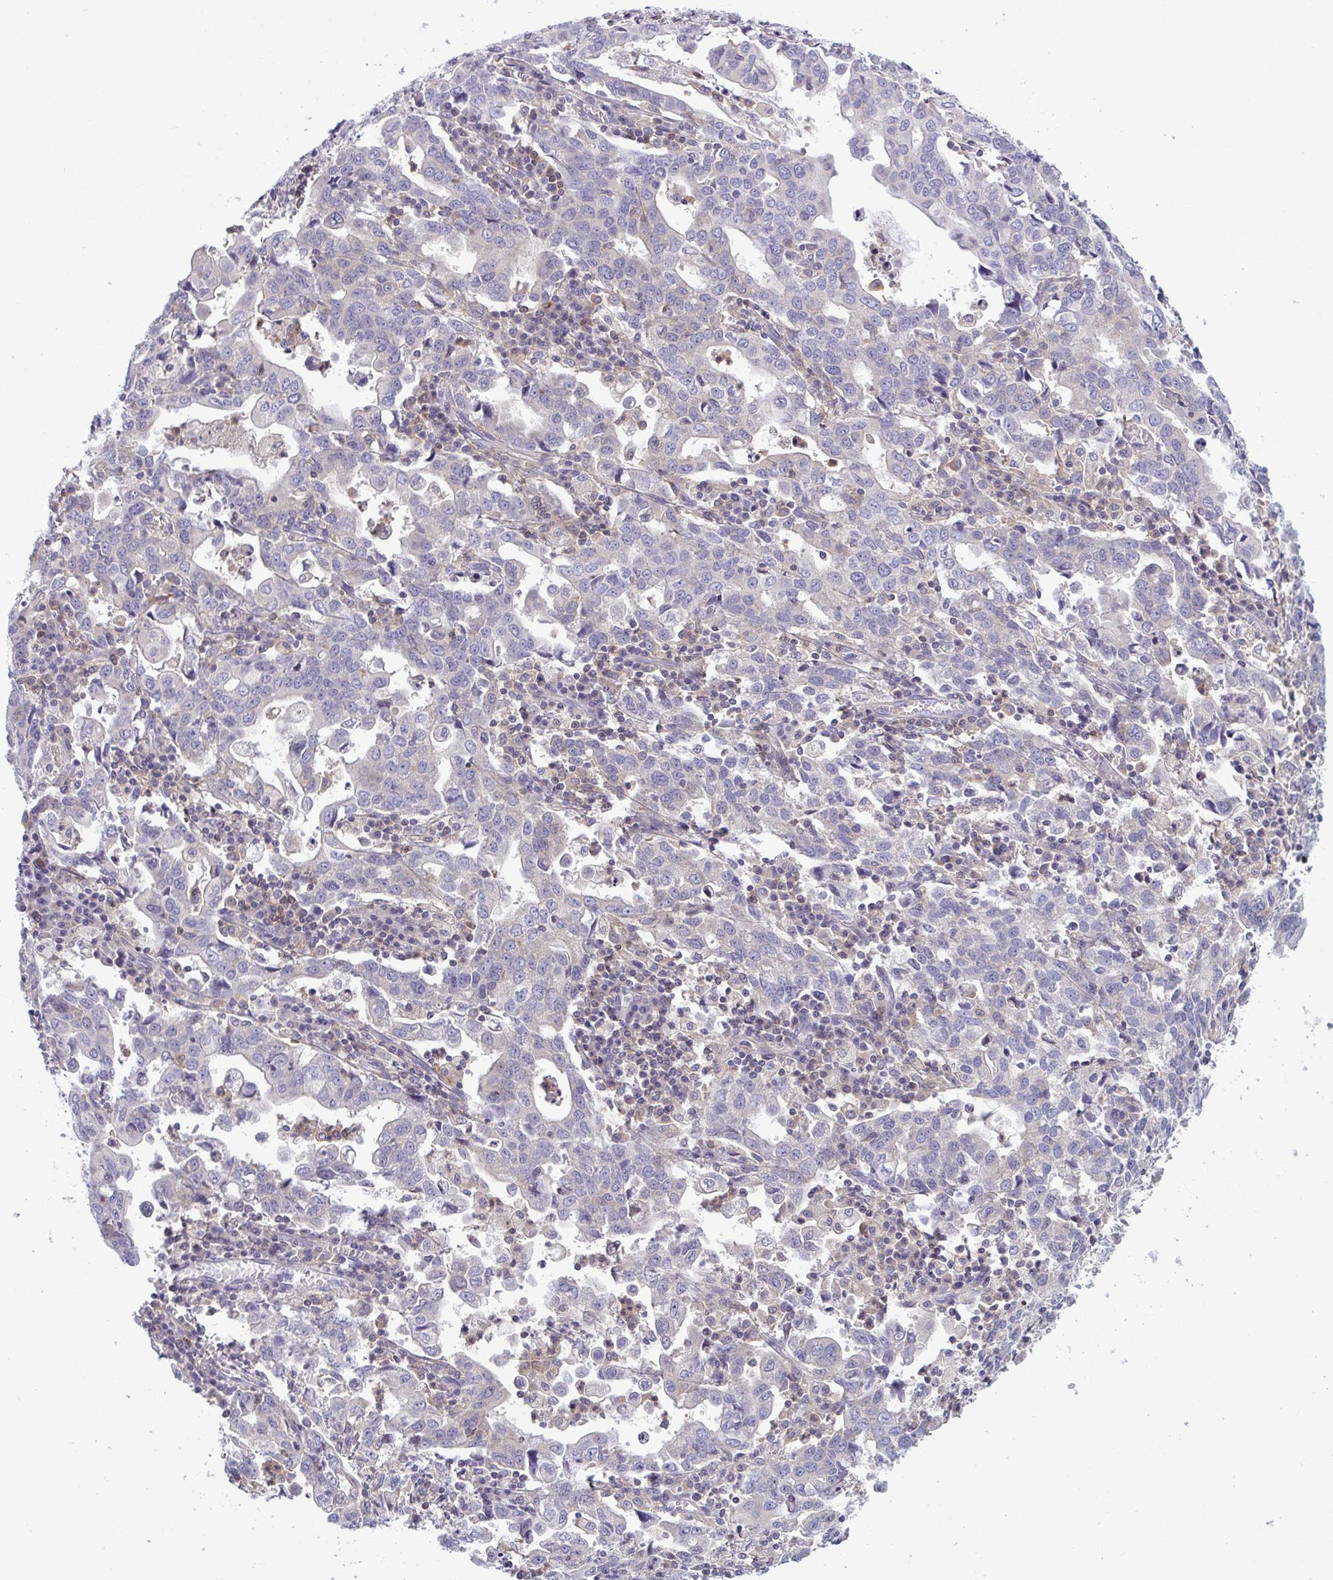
{"staining": {"intensity": "negative", "quantity": "none", "location": "none"}, "tissue": "stomach cancer", "cell_type": "Tumor cells", "image_type": "cancer", "snomed": [{"axis": "morphology", "description": "Adenocarcinoma, NOS"}, {"axis": "topography", "description": "Stomach, upper"}], "caption": "The IHC image has no significant expression in tumor cells of stomach adenocarcinoma tissue. Nuclei are stained in blue.", "gene": "SLC30A6", "patient": {"sex": "male", "age": 85}}